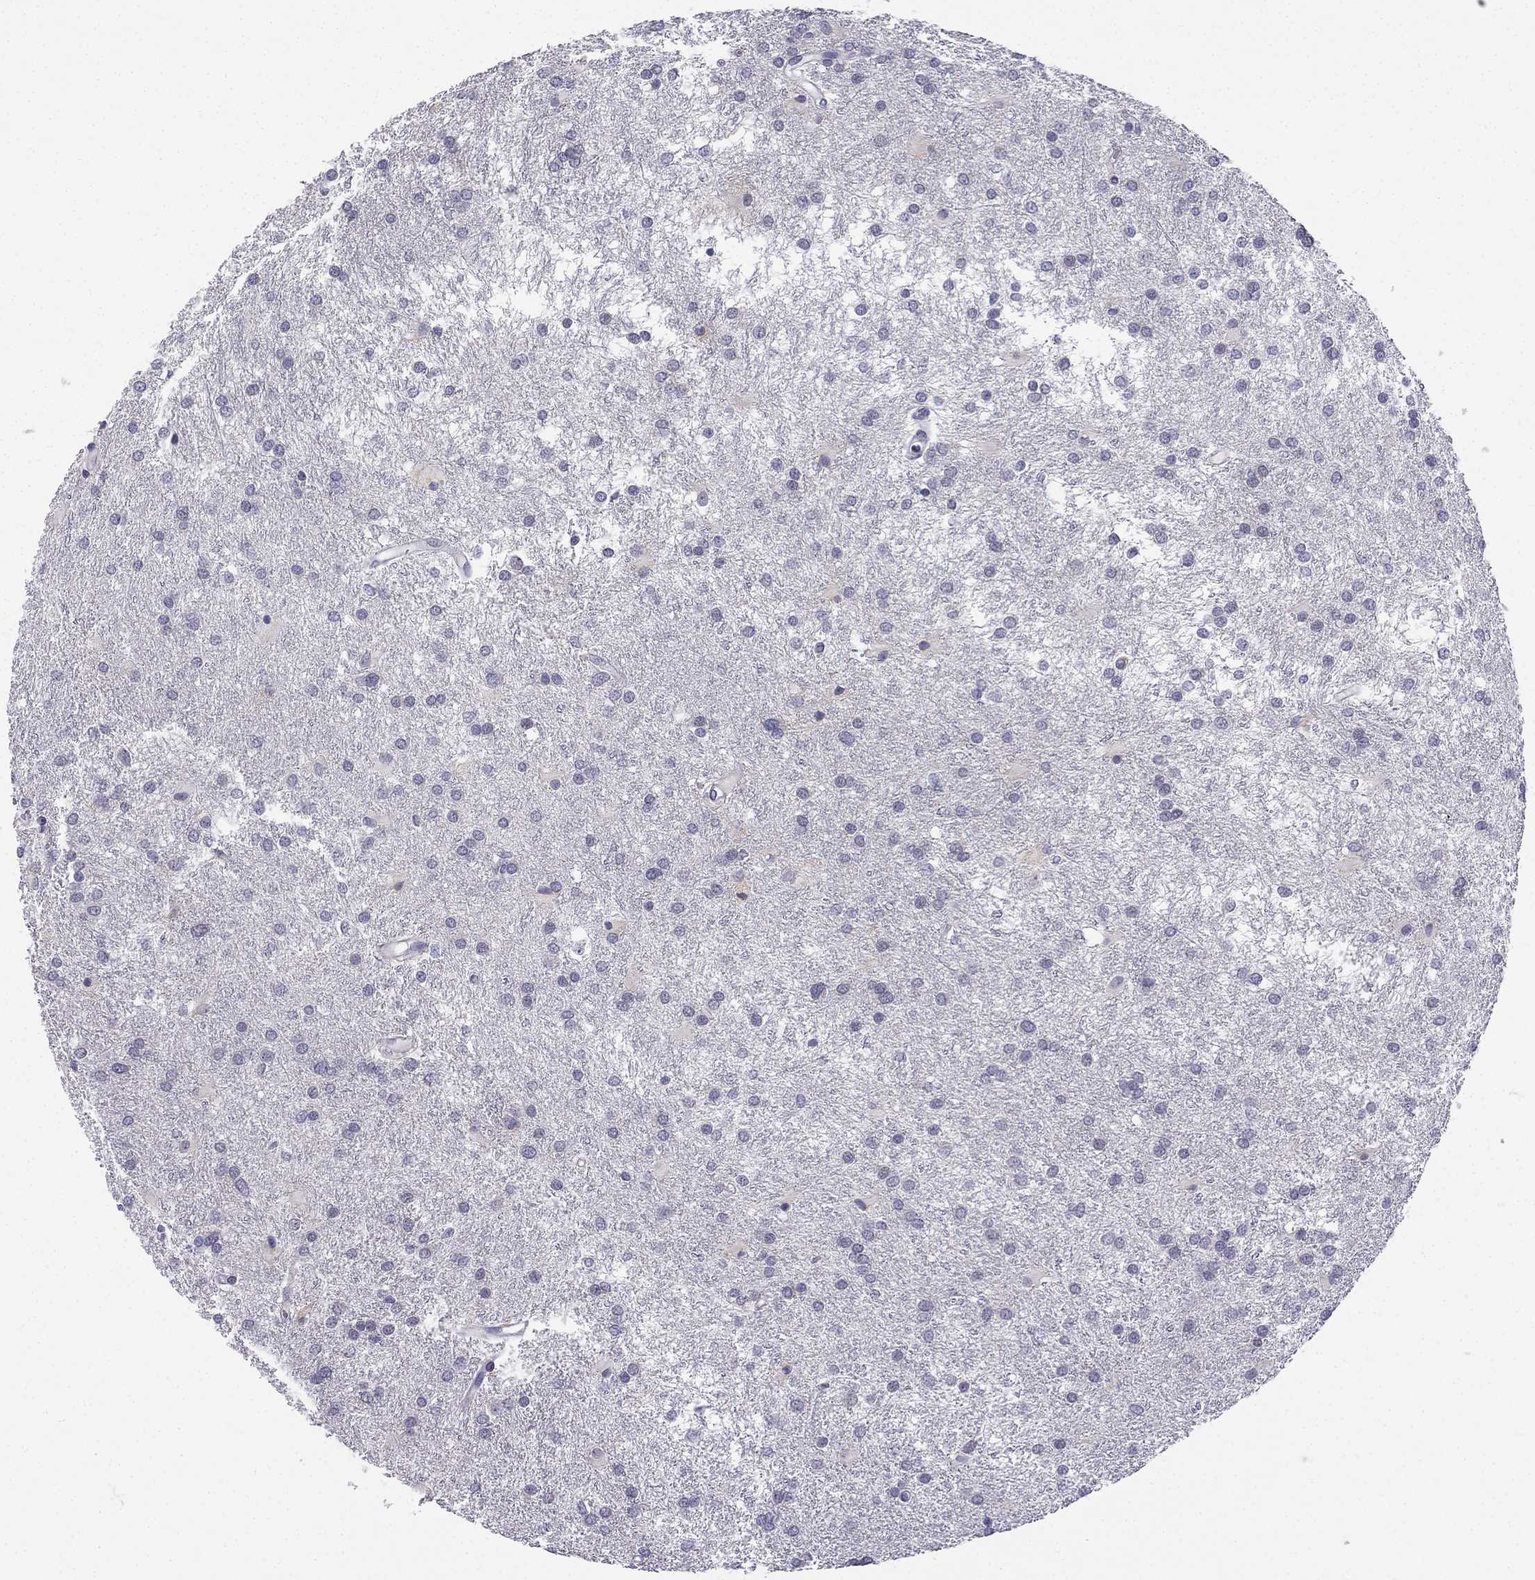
{"staining": {"intensity": "negative", "quantity": "none", "location": "none"}, "tissue": "glioma", "cell_type": "Tumor cells", "image_type": "cancer", "snomed": [{"axis": "morphology", "description": "Glioma, malignant, Low grade"}, {"axis": "topography", "description": "Brain"}], "caption": "DAB (3,3'-diaminobenzidine) immunohistochemical staining of malignant glioma (low-grade) shows no significant staining in tumor cells.", "gene": "C5orf49", "patient": {"sex": "female", "age": 32}}